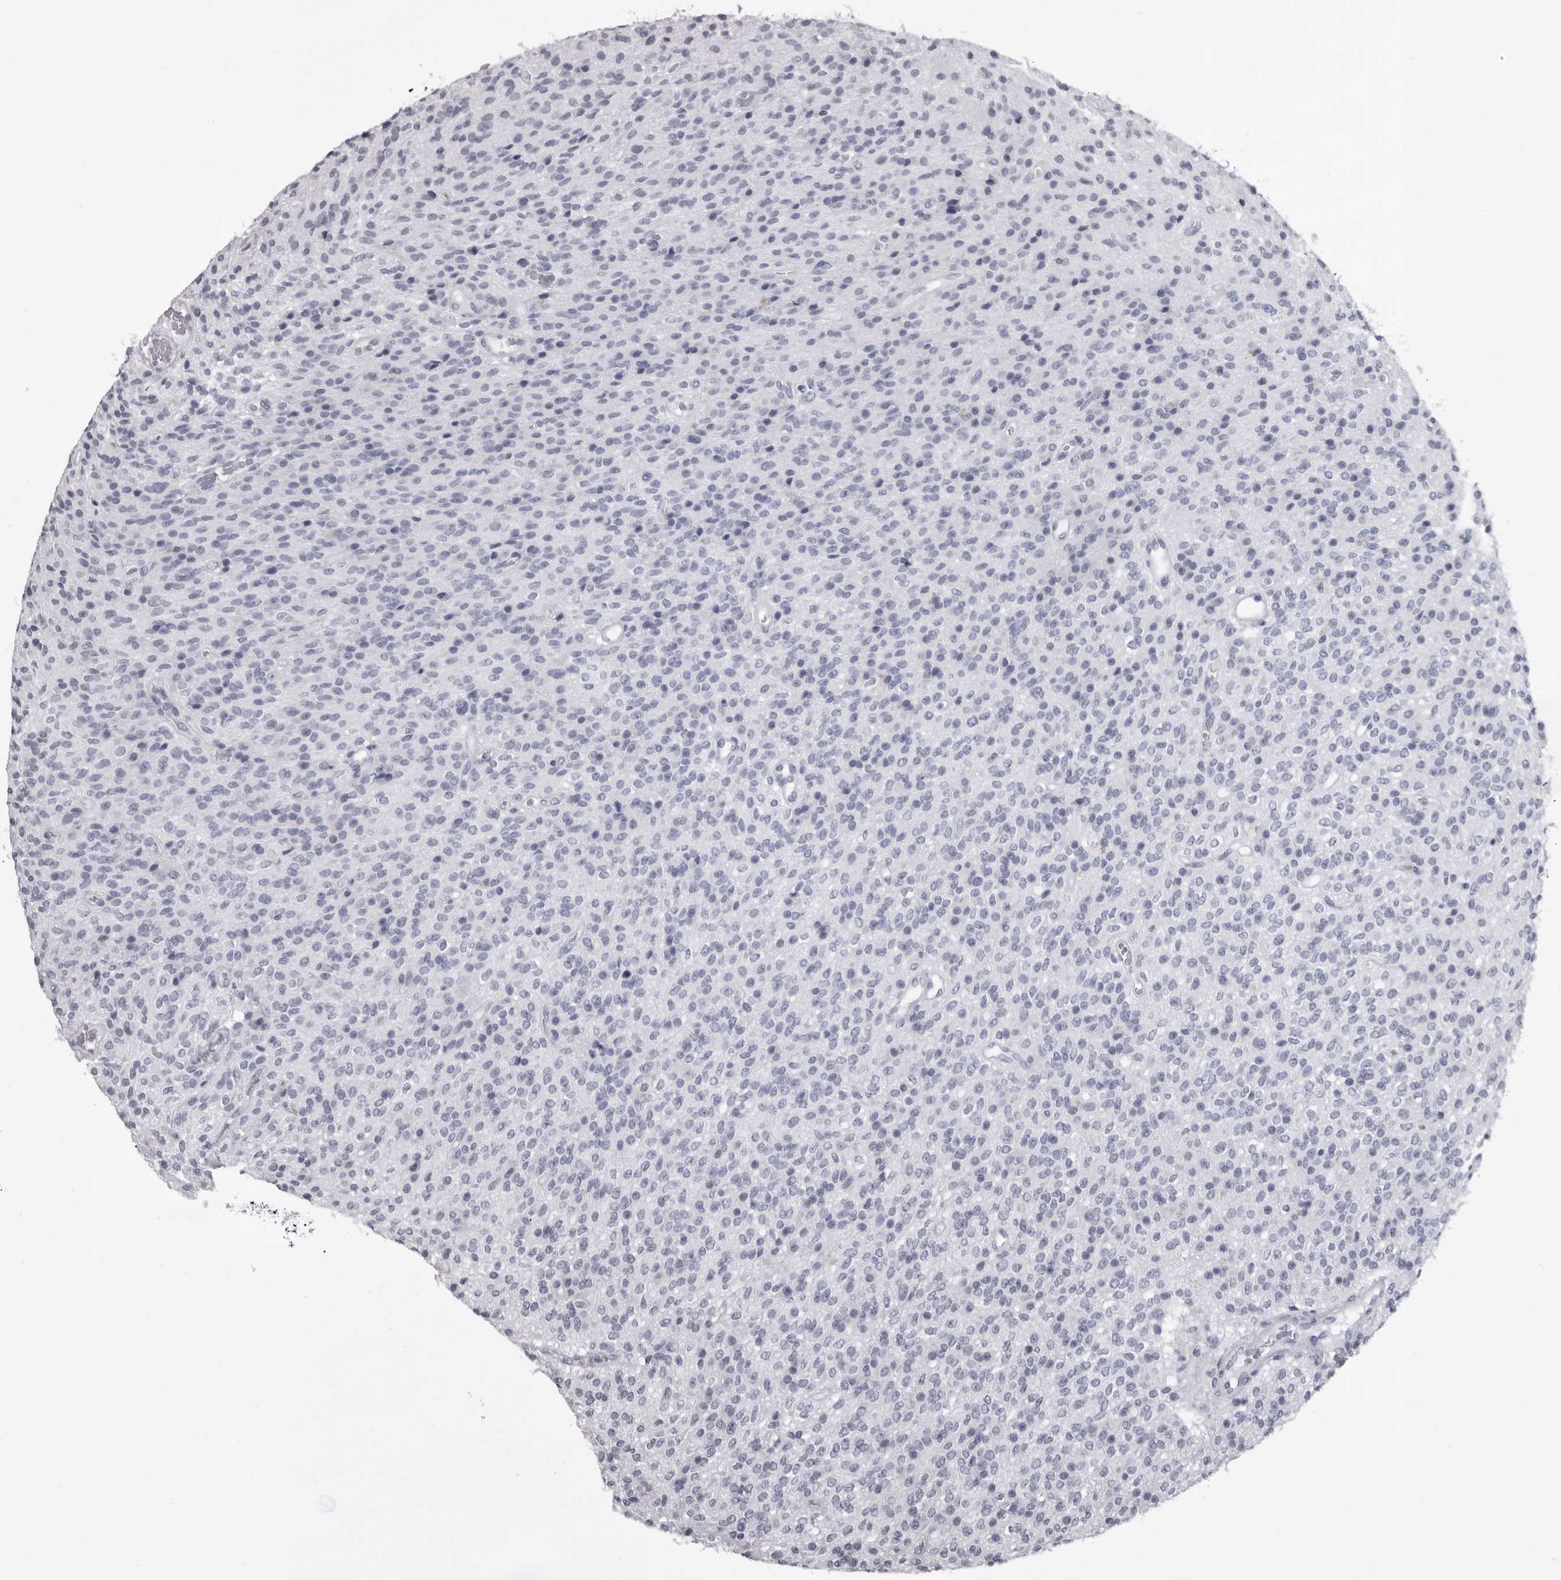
{"staining": {"intensity": "negative", "quantity": "none", "location": "none"}, "tissue": "glioma", "cell_type": "Tumor cells", "image_type": "cancer", "snomed": [{"axis": "morphology", "description": "Glioma, malignant, High grade"}, {"axis": "topography", "description": "Brain"}], "caption": "The histopathology image displays no significant positivity in tumor cells of glioma. Brightfield microscopy of immunohistochemistry stained with DAB (3,3'-diaminobenzidine) (brown) and hematoxylin (blue), captured at high magnification.", "gene": "GZMH", "patient": {"sex": "male", "age": 34}}